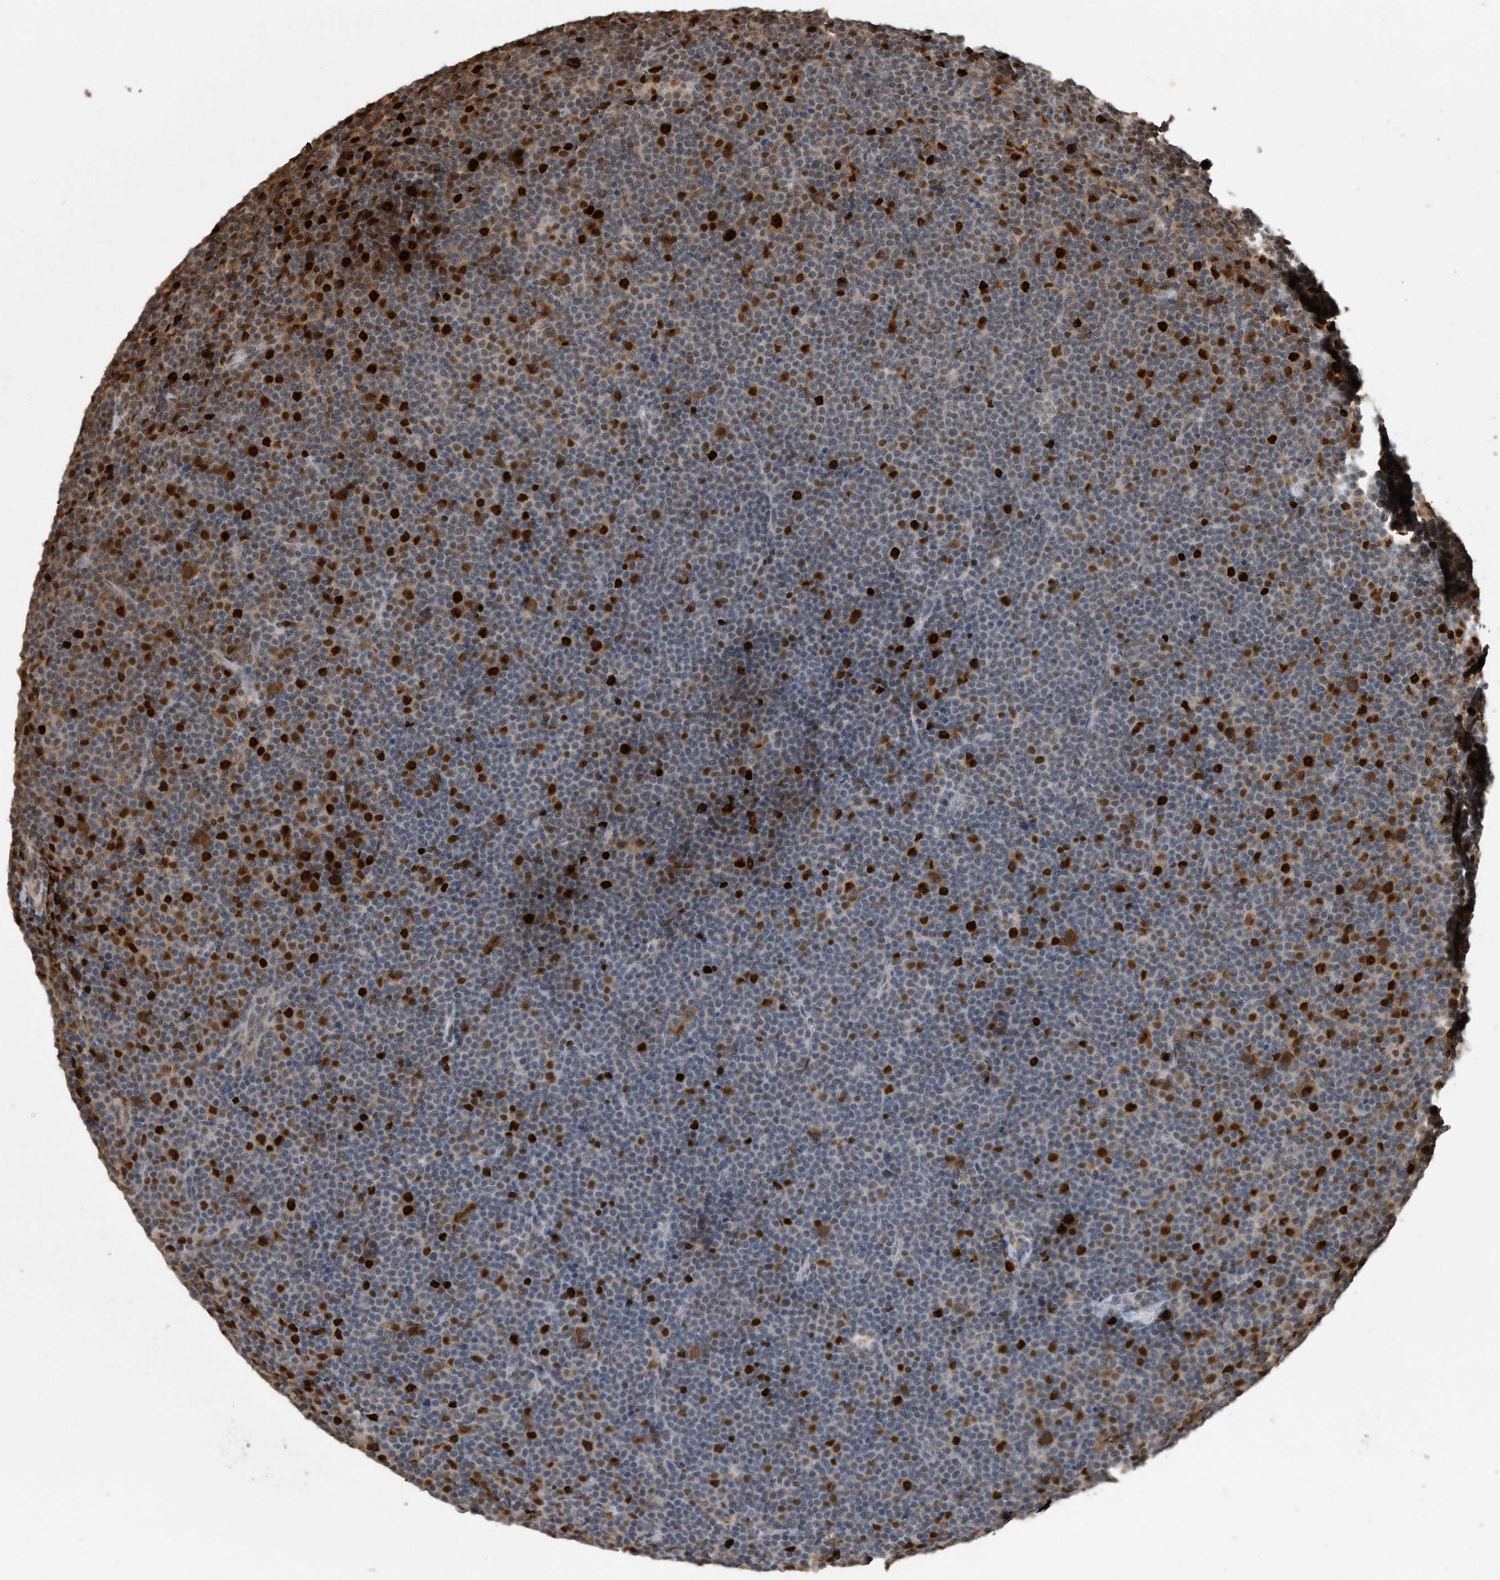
{"staining": {"intensity": "strong", "quantity": "<25%", "location": "nuclear"}, "tissue": "lymphoma", "cell_type": "Tumor cells", "image_type": "cancer", "snomed": [{"axis": "morphology", "description": "Malignant lymphoma, non-Hodgkin's type, Low grade"}, {"axis": "topography", "description": "Lymph node"}], "caption": "Lymphoma stained with IHC reveals strong nuclear positivity in approximately <25% of tumor cells. The staining was performed using DAB (3,3'-diaminobenzidine) to visualize the protein expression in brown, while the nuclei were stained in blue with hematoxylin (Magnification: 20x).", "gene": "PCNA", "patient": {"sex": "female", "age": 67}}